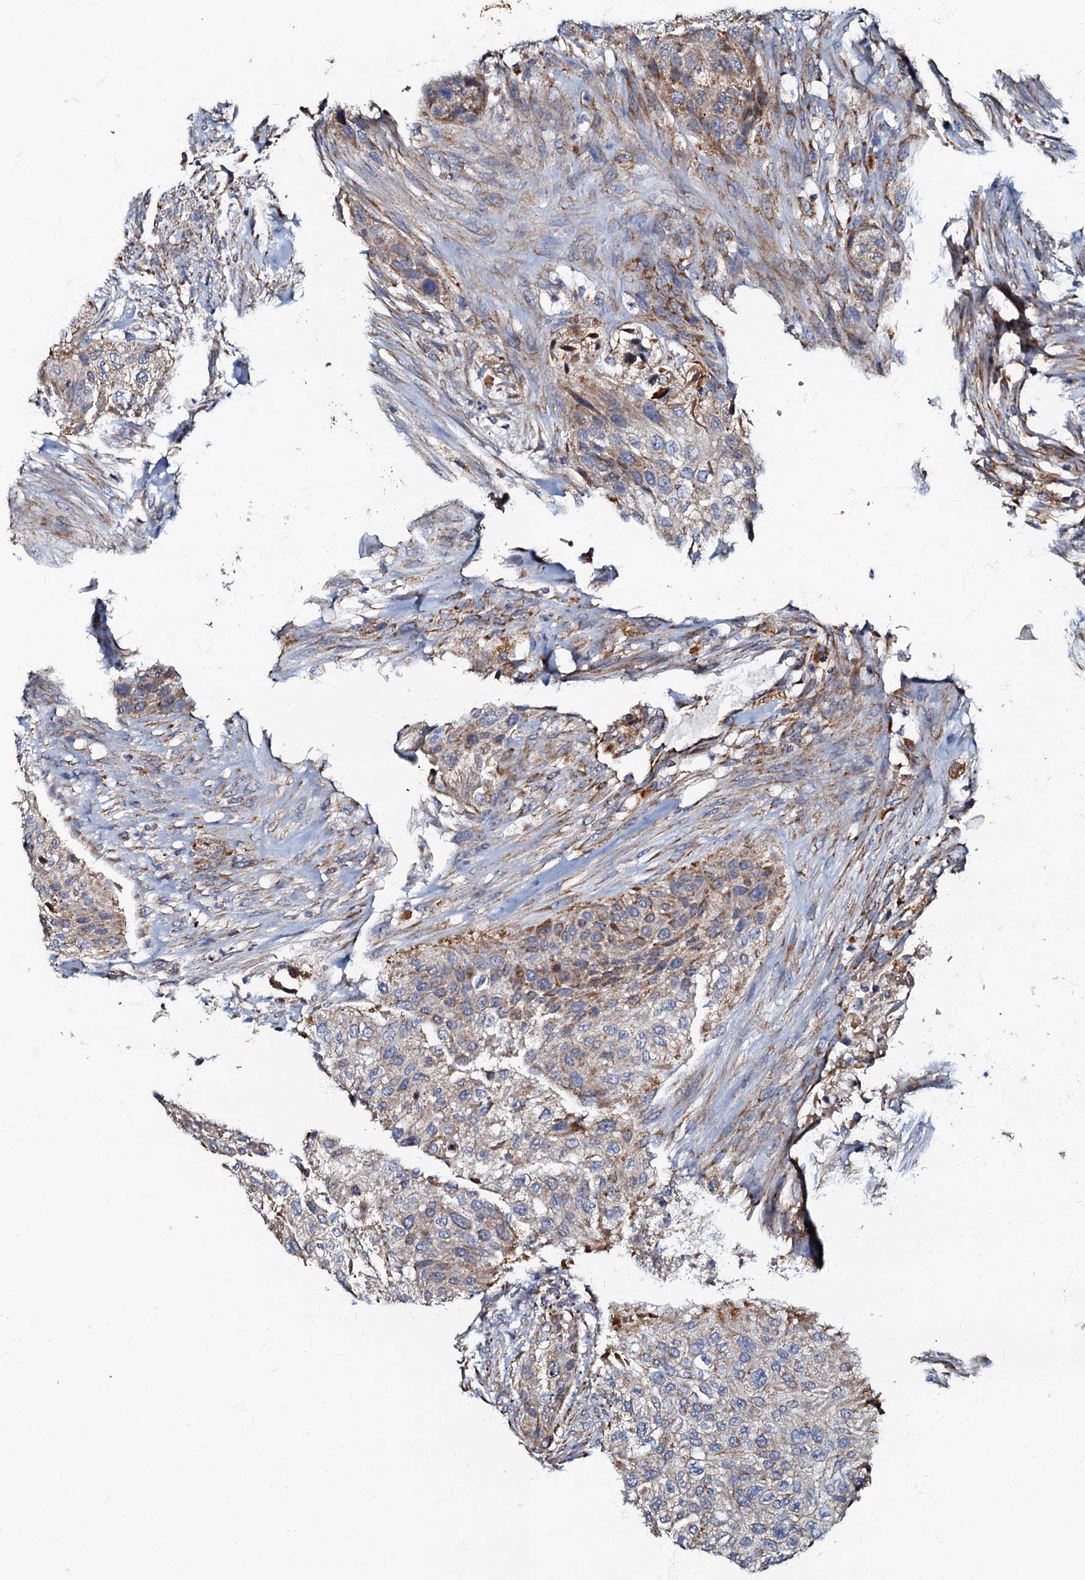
{"staining": {"intensity": "weak", "quantity": "25%-75%", "location": "cytoplasmic/membranous"}, "tissue": "urothelial cancer", "cell_type": "Tumor cells", "image_type": "cancer", "snomed": [{"axis": "morphology", "description": "Urothelial carcinoma, High grade"}, {"axis": "topography", "description": "Urinary bladder"}], "caption": "A micrograph of urothelial cancer stained for a protein exhibits weak cytoplasmic/membranous brown staining in tumor cells.", "gene": "NDUFA12", "patient": {"sex": "male", "age": 35}}